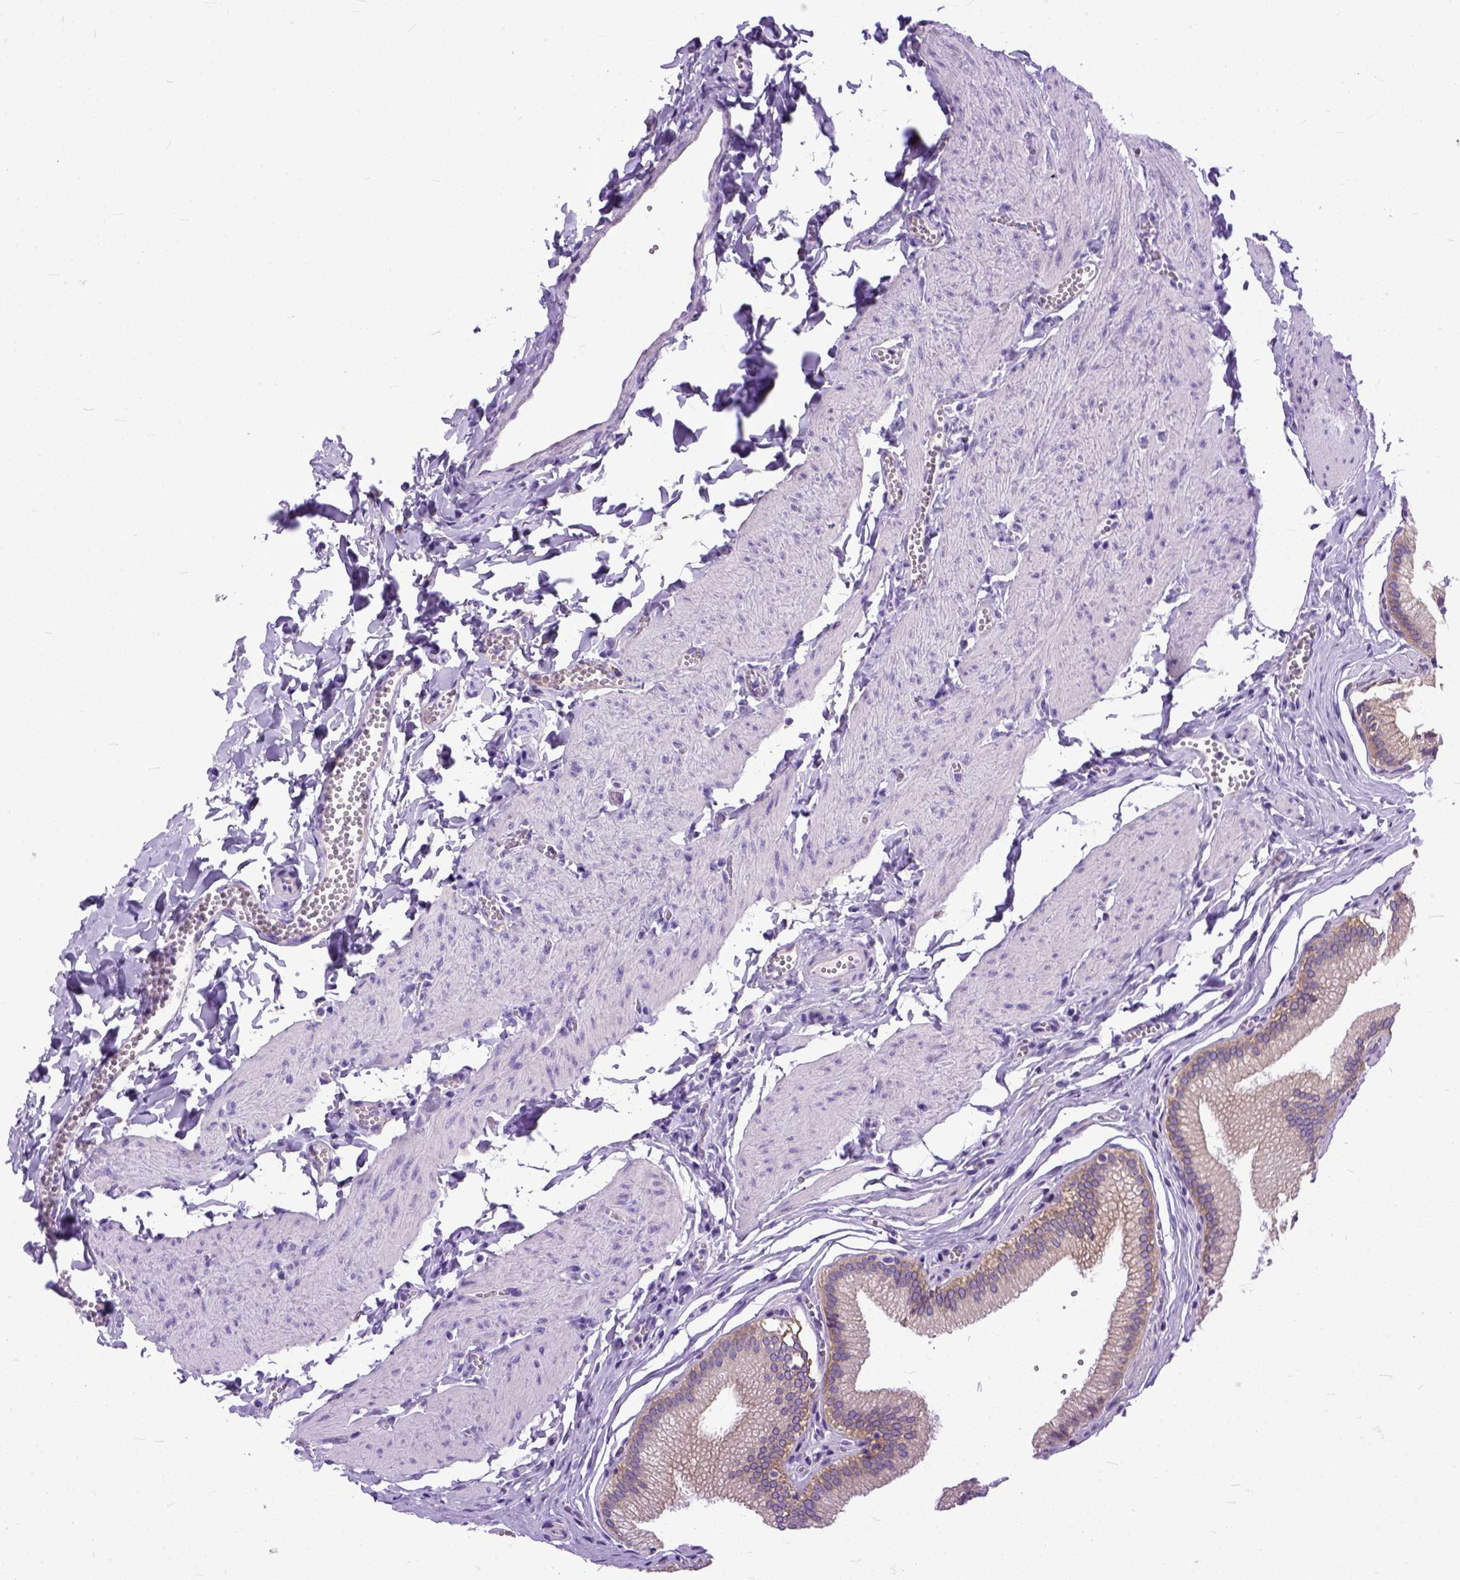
{"staining": {"intensity": "weak", "quantity": ">75%", "location": "cytoplasmic/membranous"}, "tissue": "gallbladder", "cell_type": "Glandular cells", "image_type": "normal", "snomed": [{"axis": "morphology", "description": "Normal tissue, NOS"}, {"axis": "topography", "description": "Gallbladder"}, {"axis": "topography", "description": "Peripheral nerve tissue"}], "caption": "Normal gallbladder demonstrates weak cytoplasmic/membranous staining in approximately >75% of glandular cells The staining was performed using DAB (3,3'-diaminobenzidine), with brown indicating positive protein expression. Nuclei are stained blue with hematoxylin..", "gene": "PPL", "patient": {"sex": "male", "age": 17}}